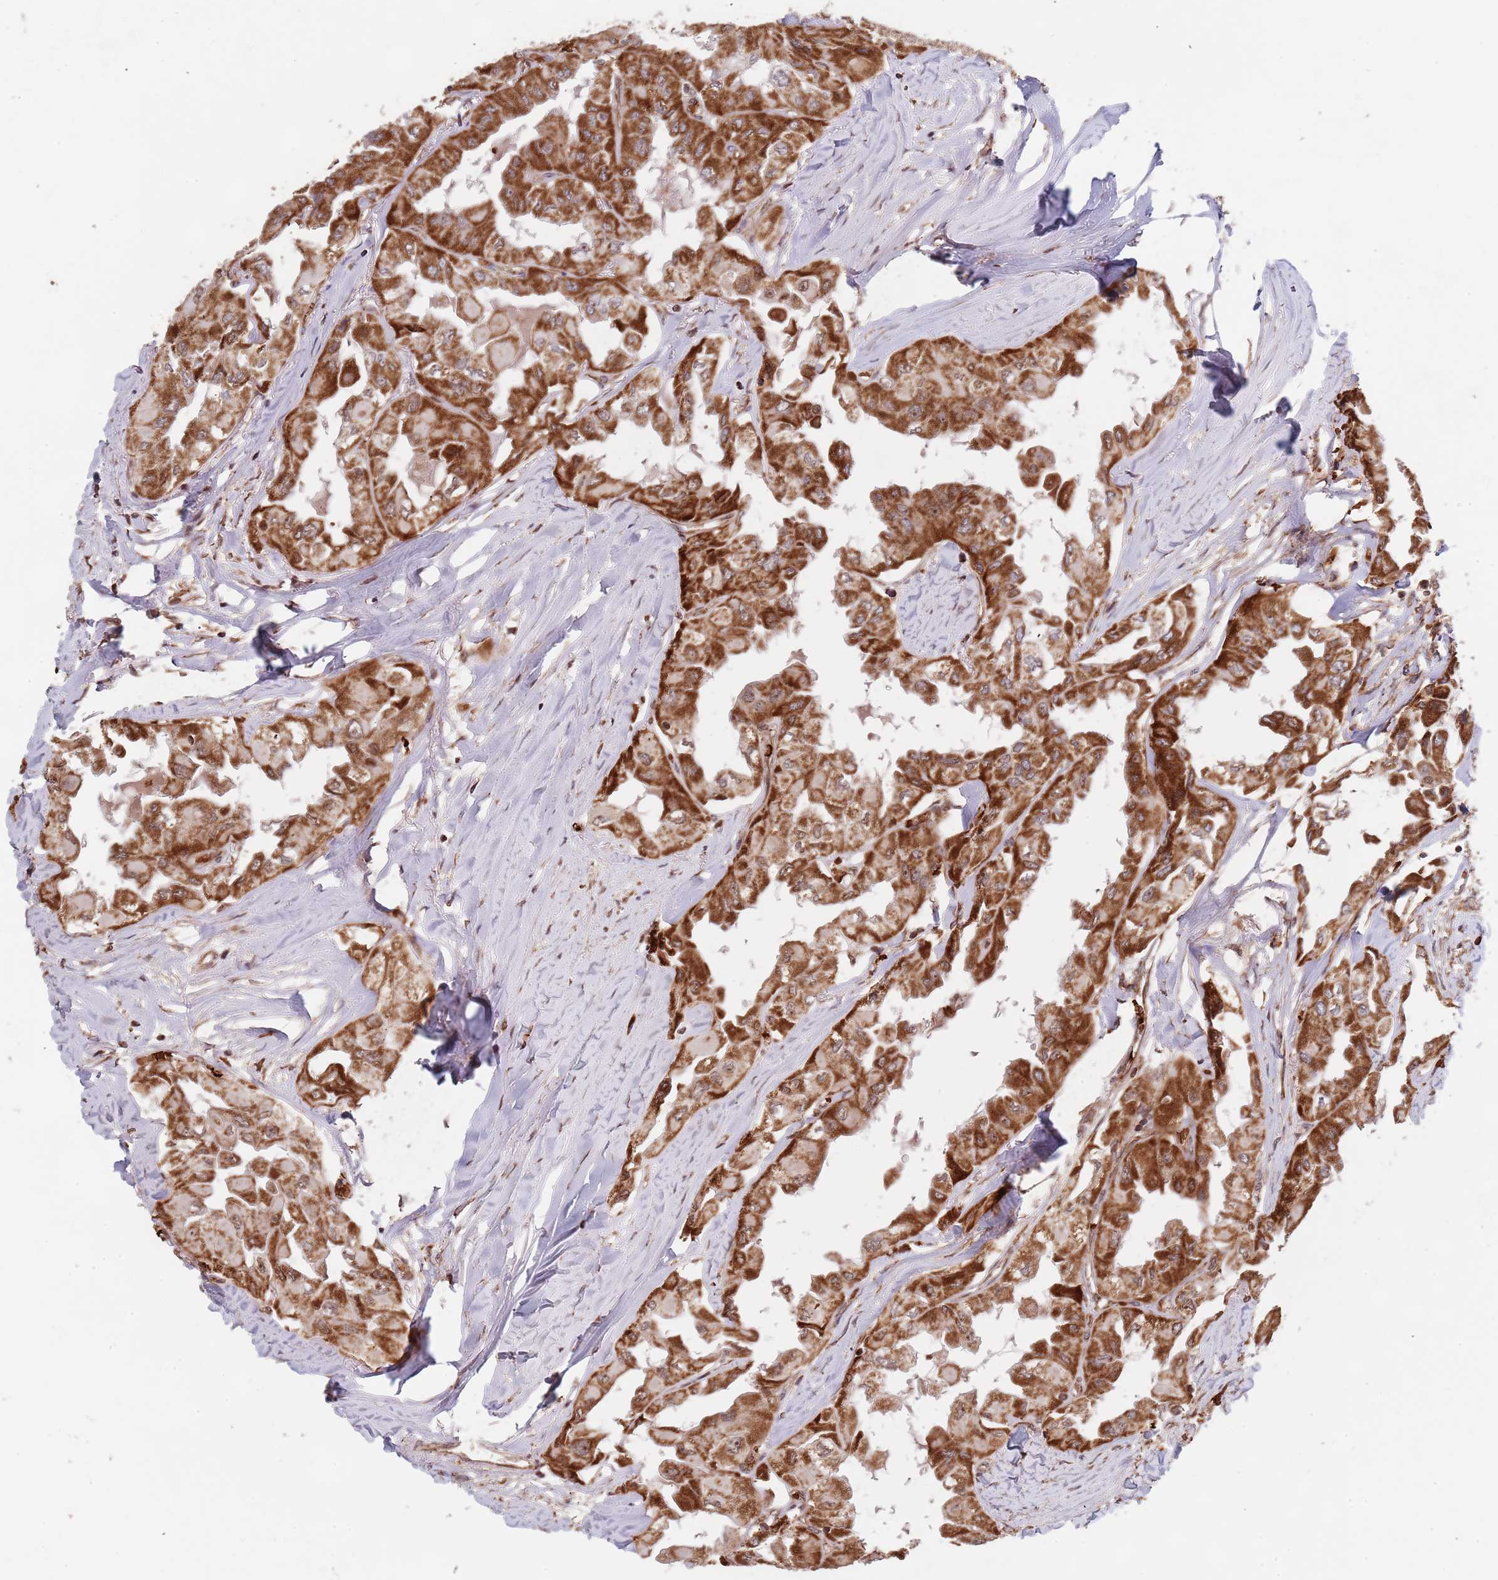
{"staining": {"intensity": "strong", "quantity": ">75%", "location": "cytoplasmic/membranous"}, "tissue": "thyroid cancer", "cell_type": "Tumor cells", "image_type": "cancer", "snomed": [{"axis": "morphology", "description": "Normal tissue, NOS"}, {"axis": "morphology", "description": "Papillary adenocarcinoma, NOS"}, {"axis": "topography", "description": "Thyroid gland"}], "caption": "The photomicrograph displays immunohistochemical staining of thyroid cancer (papillary adenocarcinoma). There is strong cytoplasmic/membranous expression is present in approximately >75% of tumor cells. (IHC, brightfield microscopy, high magnification).", "gene": "DCHS1", "patient": {"sex": "female", "age": 59}}